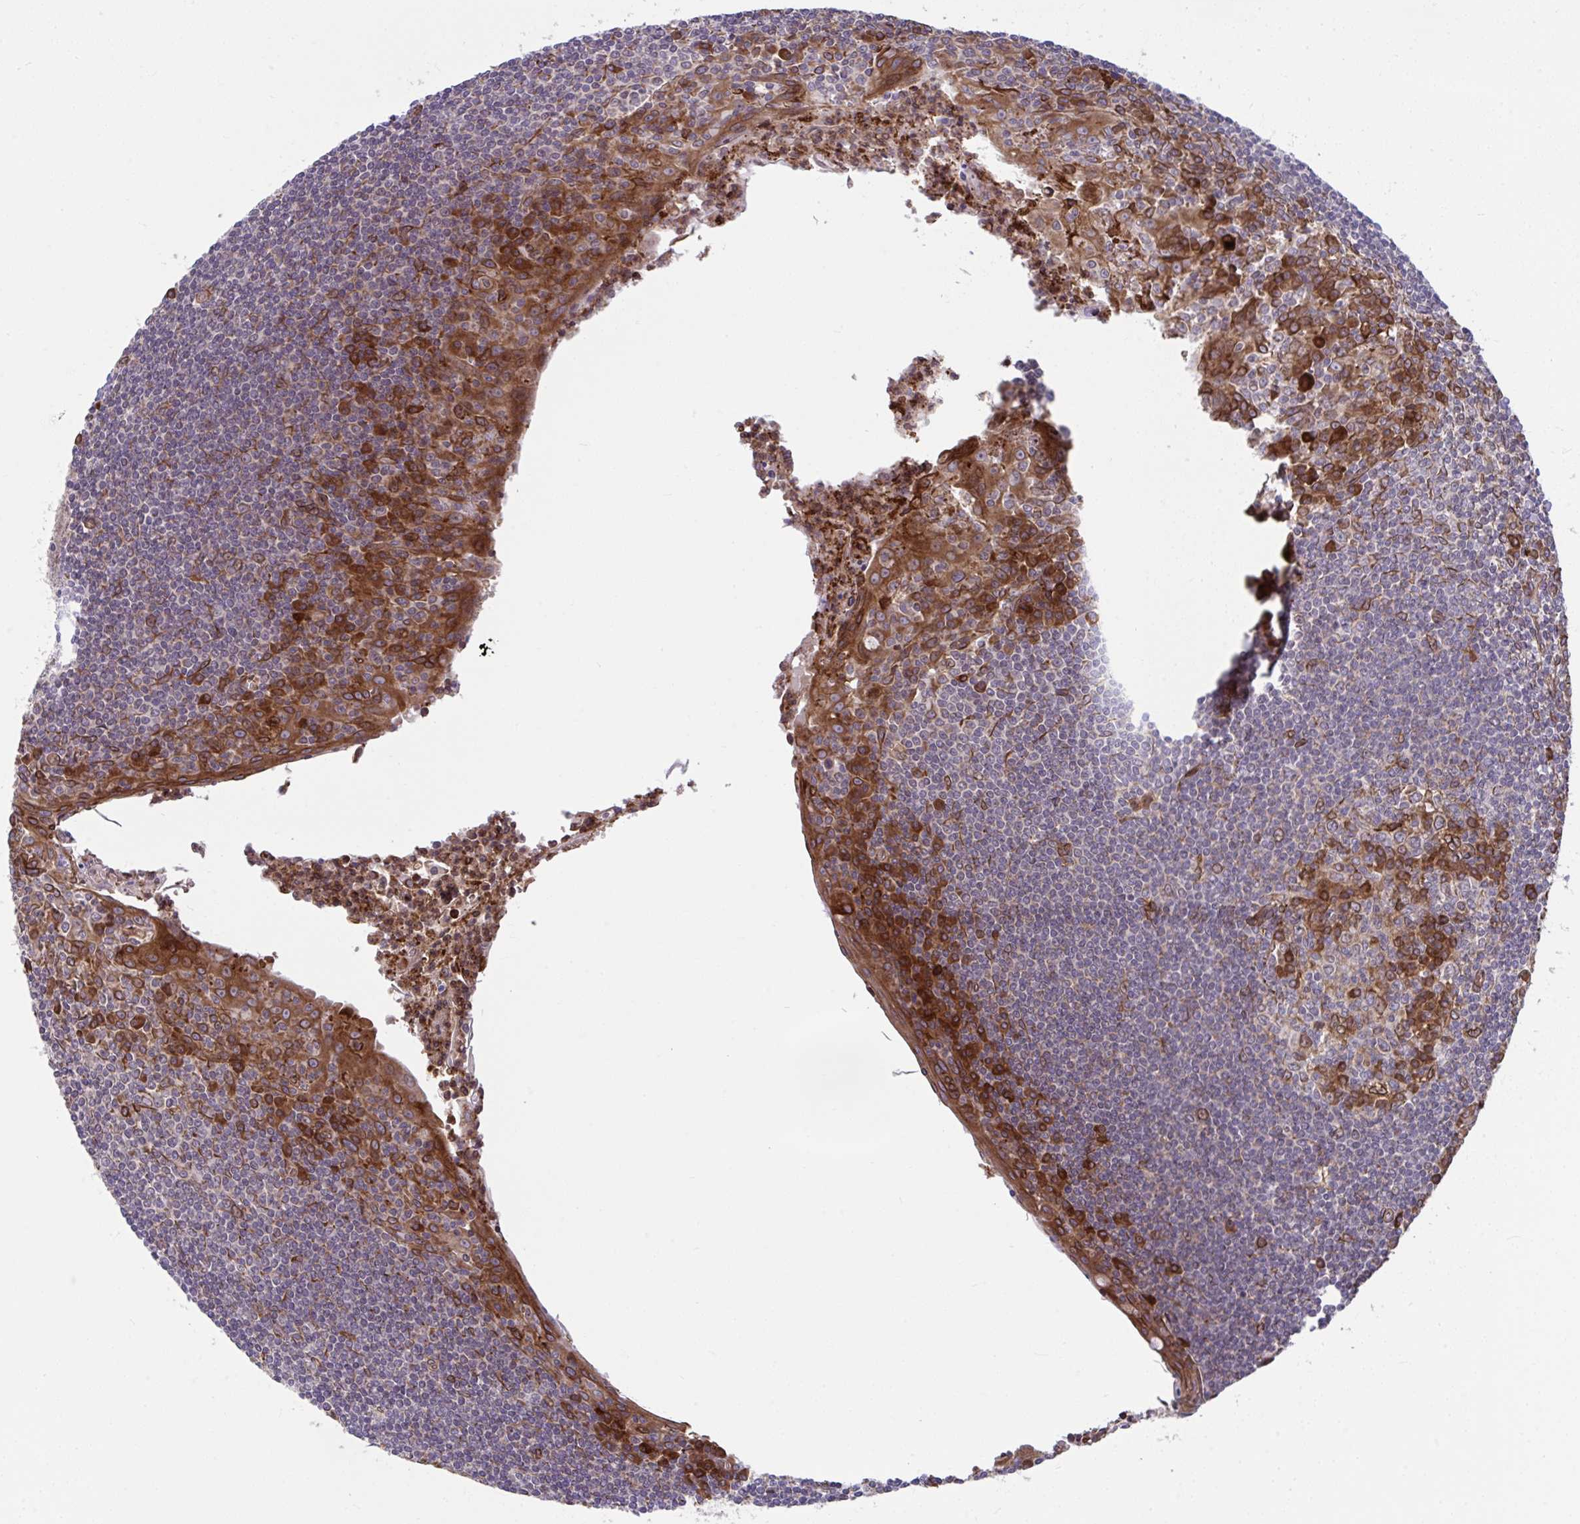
{"staining": {"intensity": "strong", "quantity": "<25%", "location": "cytoplasmic/membranous"}, "tissue": "tonsil", "cell_type": "Germinal center cells", "image_type": "normal", "snomed": [{"axis": "morphology", "description": "Normal tissue, NOS"}, {"axis": "topography", "description": "Tonsil"}], "caption": "Immunohistochemistry micrograph of benign human tonsil stained for a protein (brown), which reveals medium levels of strong cytoplasmic/membranous positivity in about <25% of germinal center cells.", "gene": "STIM2", "patient": {"sex": "male", "age": 27}}